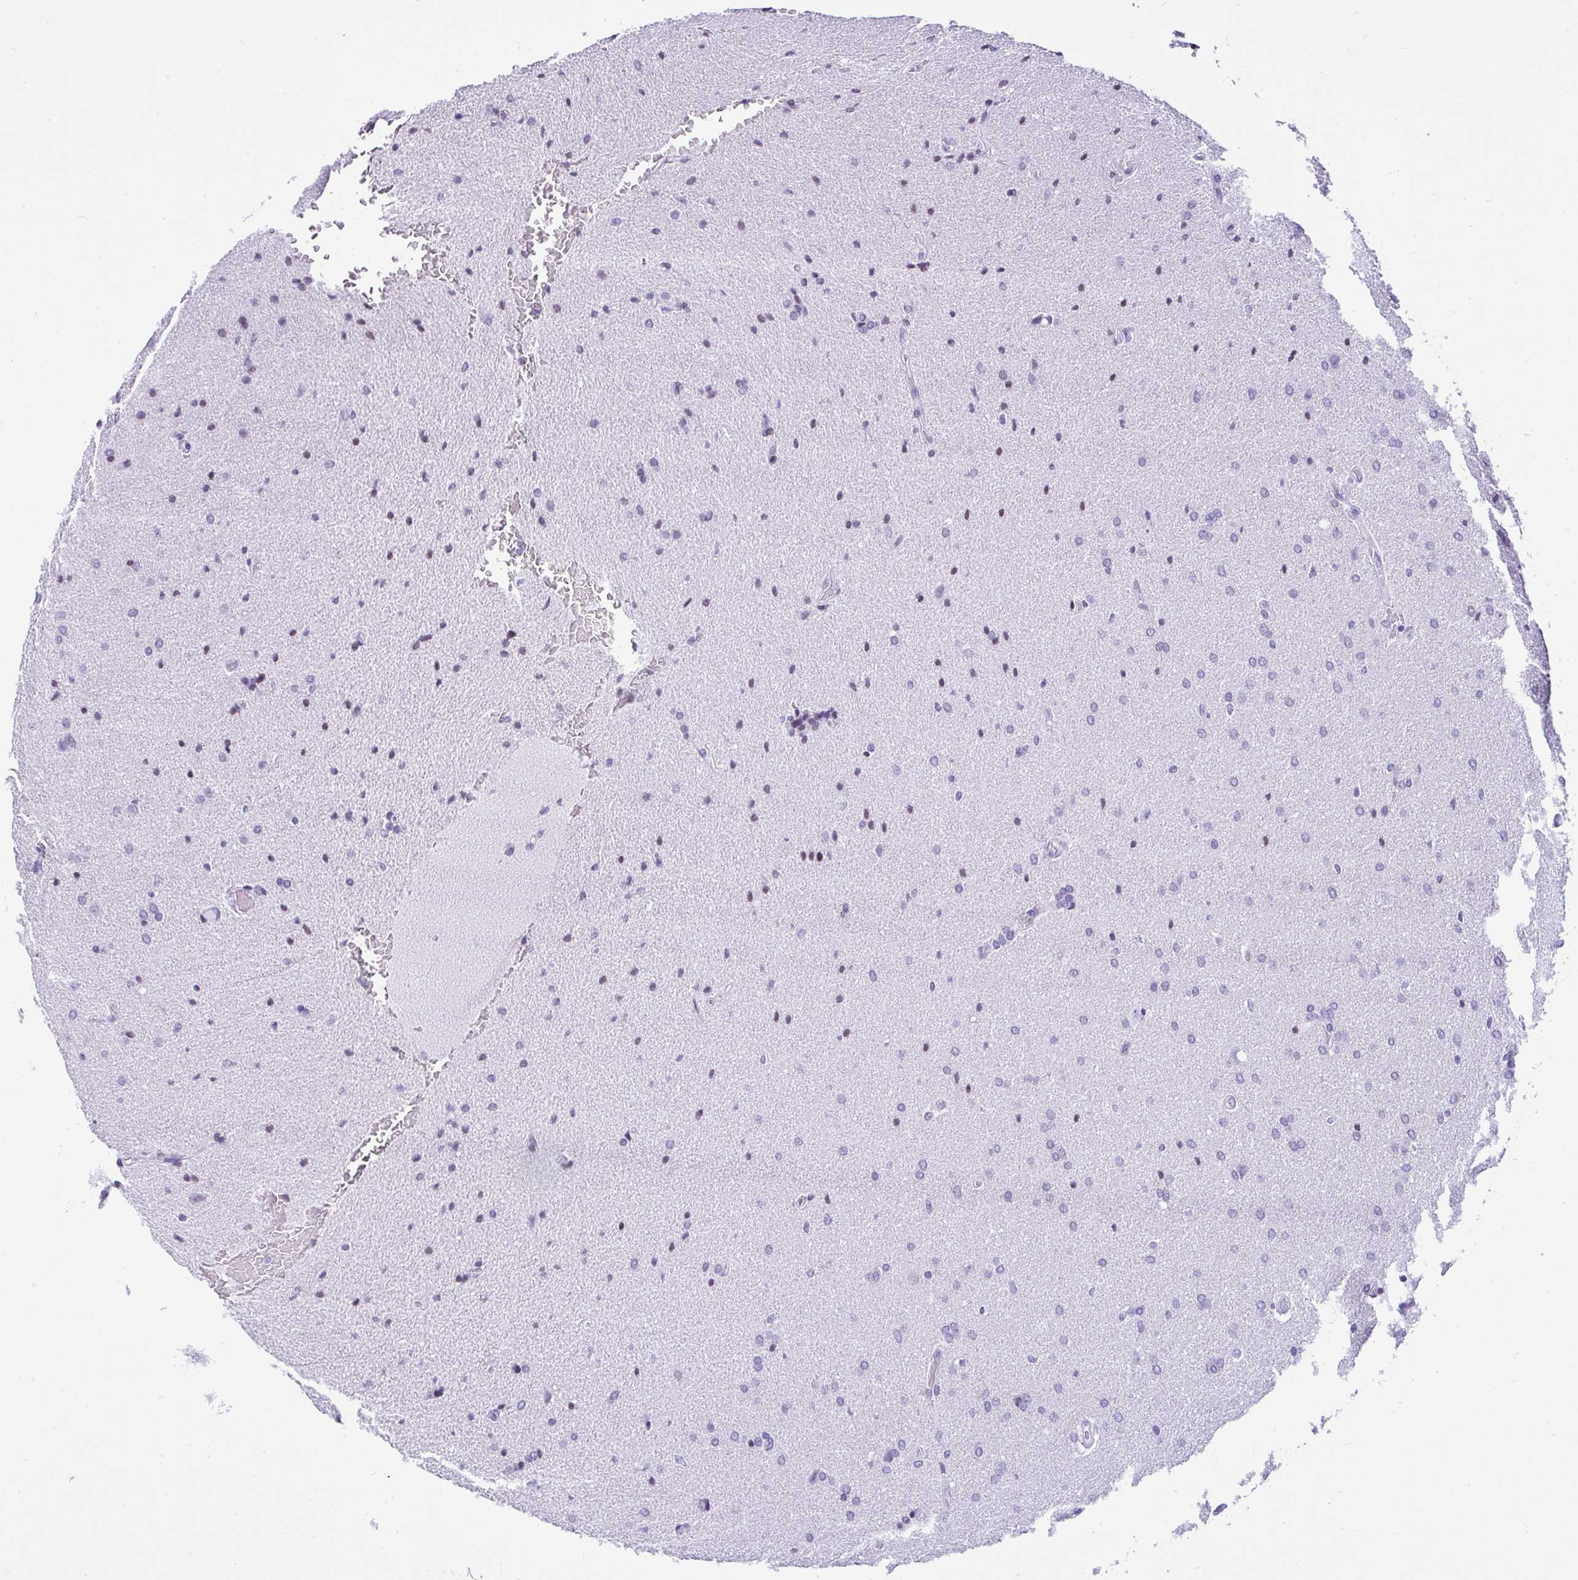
{"staining": {"intensity": "negative", "quantity": "none", "location": "none"}, "tissue": "glioma", "cell_type": "Tumor cells", "image_type": "cancer", "snomed": [{"axis": "morphology", "description": "Glioma, malignant, High grade"}, {"axis": "topography", "description": "Brain"}], "caption": "This micrograph is of glioma stained with immunohistochemistry to label a protein in brown with the nuclei are counter-stained blue. There is no expression in tumor cells.", "gene": "KRT27", "patient": {"sex": "male", "age": 56}}